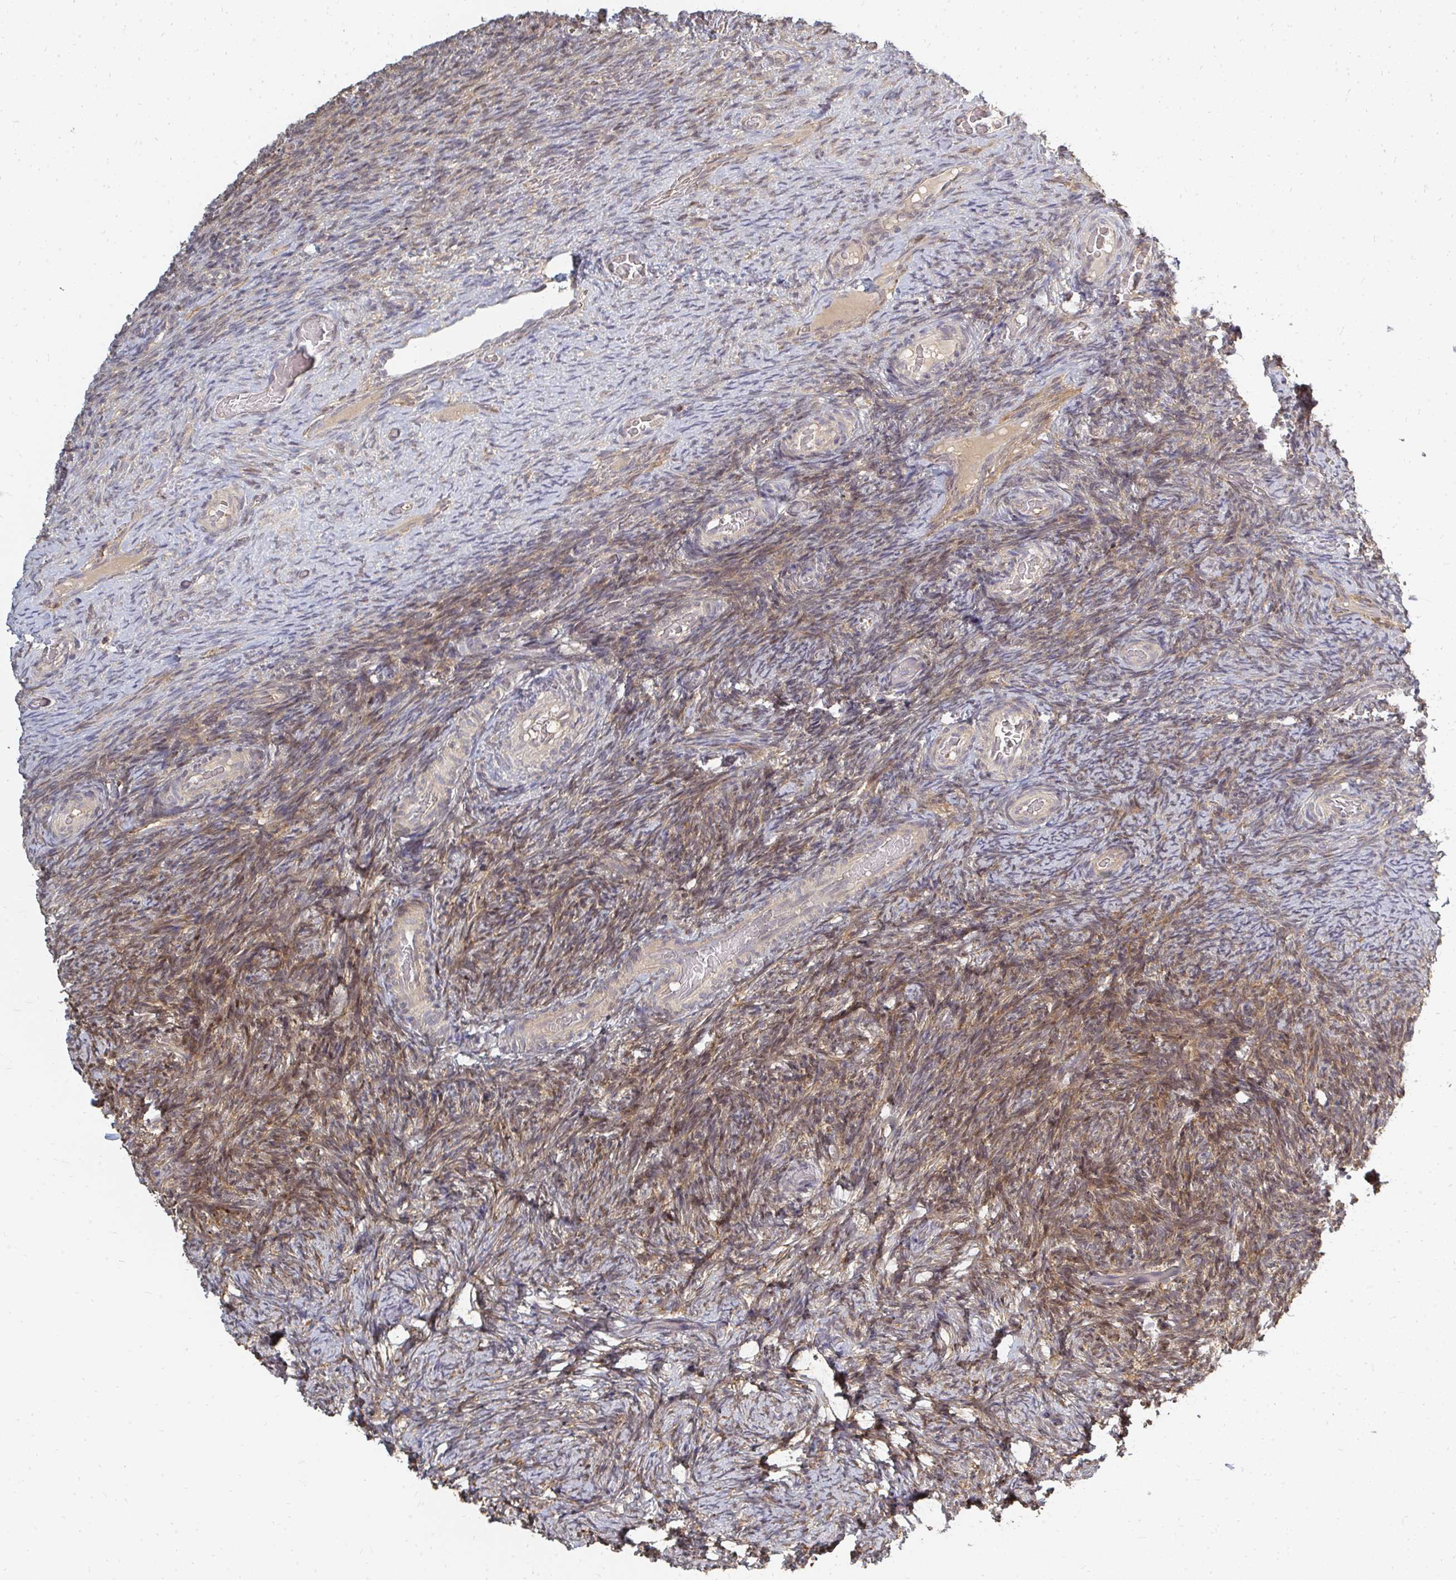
{"staining": {"intensity": "moderate", "quantity": ">75%", "location": "cytoplasmic/membranous"}, "tissue": "ovary", "cell_type": "Follicle cells", "image_type": "normal", "snomed": [{"axis": "morphology", "description": "Normal tissue, NOS"}, {"axis": "topography", "description": "Ovary"}], "caption": "A brown stain shows moderate cytoplasmic/membranous expression of a protein in follicle cells of unremarkable ovary. Nuclei are stained in blue.", "gene": "ZNF285", "patient": {"sex": "female", "age": 34}}